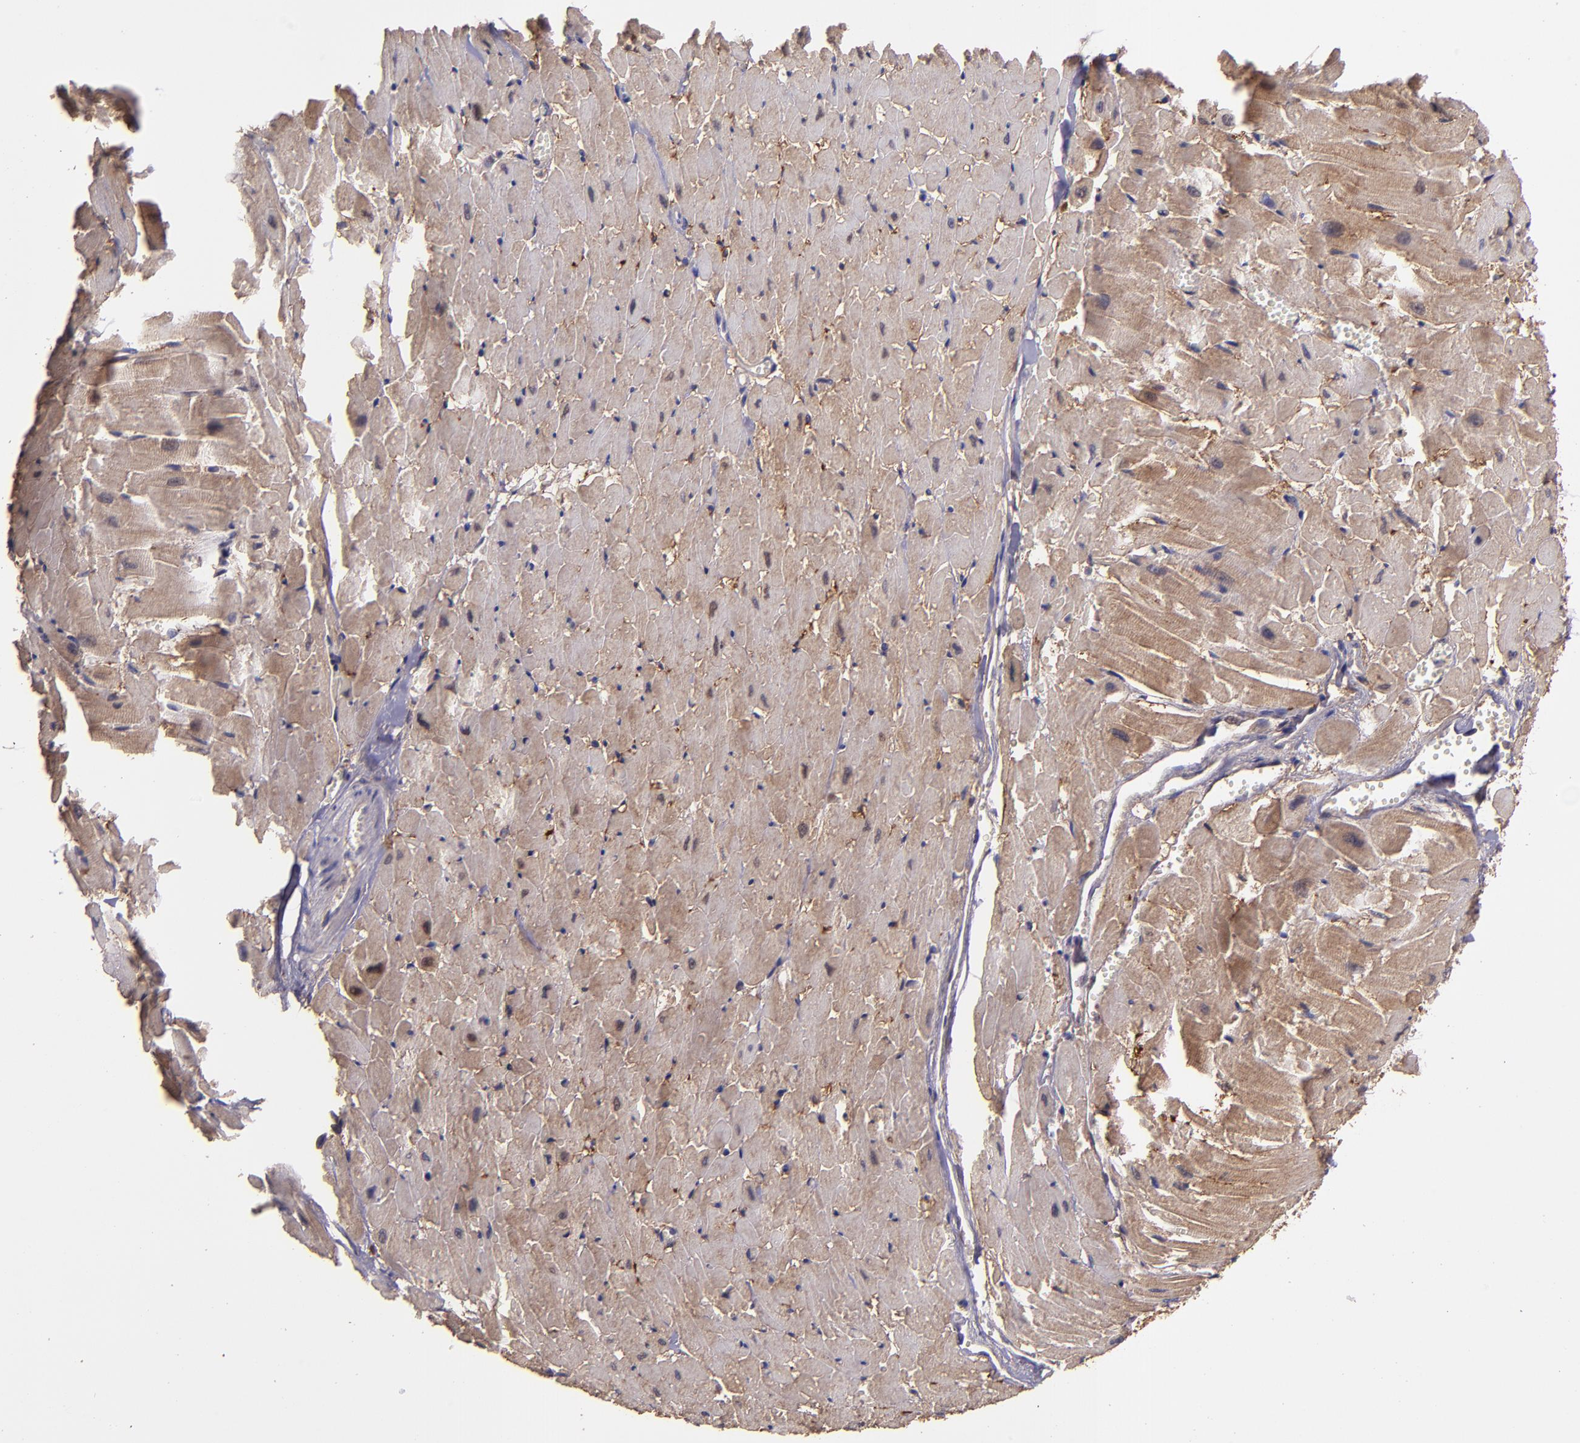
{"staining": {"intensity": "weak", "quantity": "25%-75%", "location": "cytoplasmic/membranous"}, "tissue": "heart muscle", "cell_type": "Cardiomyocytes", "image_type": "normal", "snomed": [{"axis": "morphology", "description": "Normal tissue, NOS"}, {"axis": "topography", "description": "Heart"}], "caption": "An IHC micrograph of benign tissue is shown. Protein staining in brown shows weak cytoplasmic/membranous positivity in heart muscle within cardiomyocytes. The protein is shown in brown color, while the nuclei are stained blue.", "gene": "PAPPA", "patient": {"sex": "female", "age": 19}}